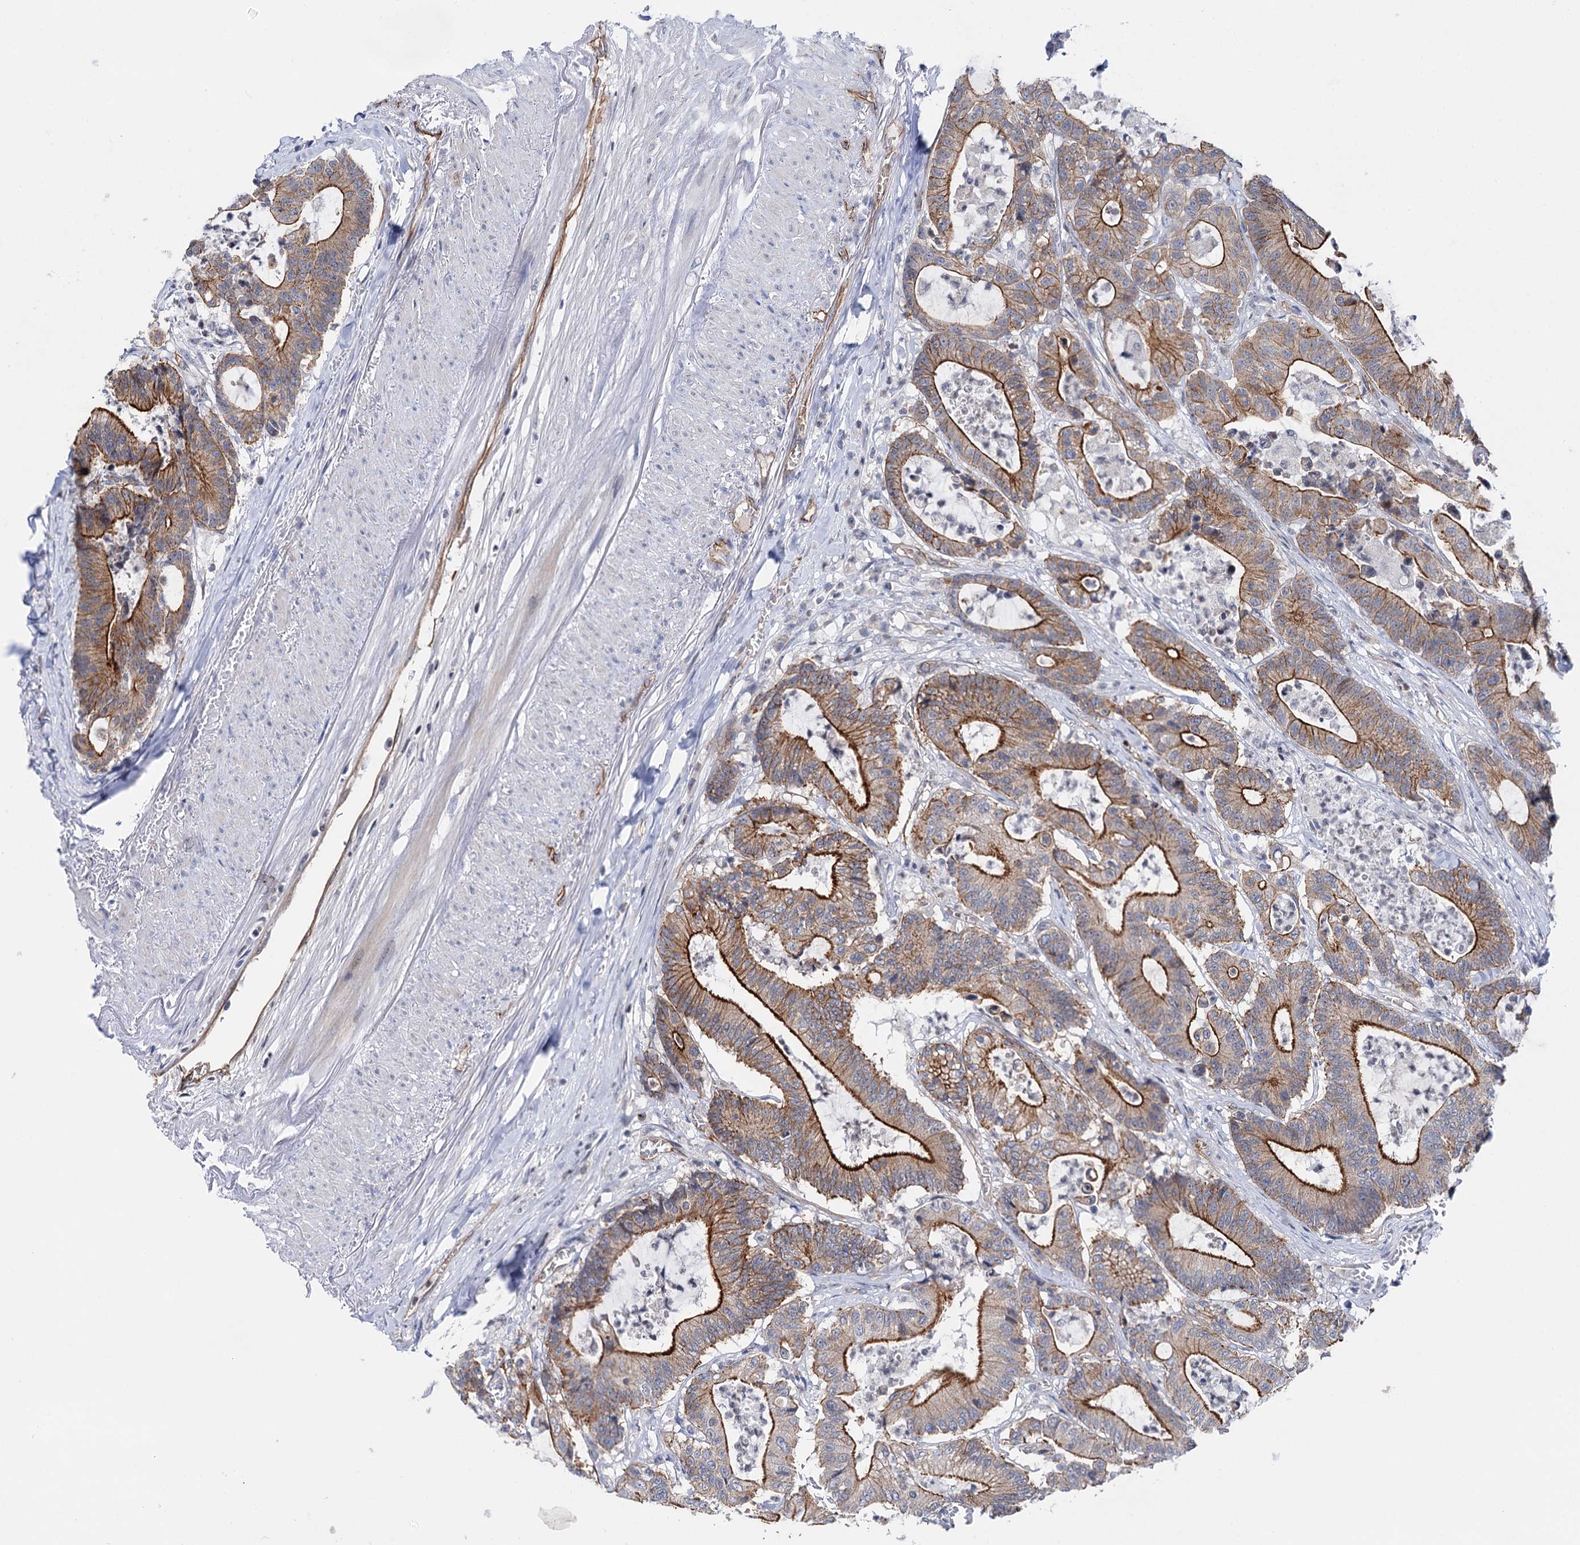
{"staining": {"intensity": "strong", "quantity": ">75%", "location": "cytoplasmic/membranous"}, "tissue": "colorectal cancer", "cell_type": "Tumor cells", "image_type": "cancer", "snomed": [{"axis": "morphology", "description": "Adenocarcinoma, NOS"}, {"axis": "topography", "description": "Colon"}], "caption": "Protein expression analysis of human adenocarcinoma (colorectal) reveals strong cytoplasmic/membranous expression in approximately >75% of tumor cells.", "gene": "ABLIM1", "patient": {"sex": "female", "age": 84}}